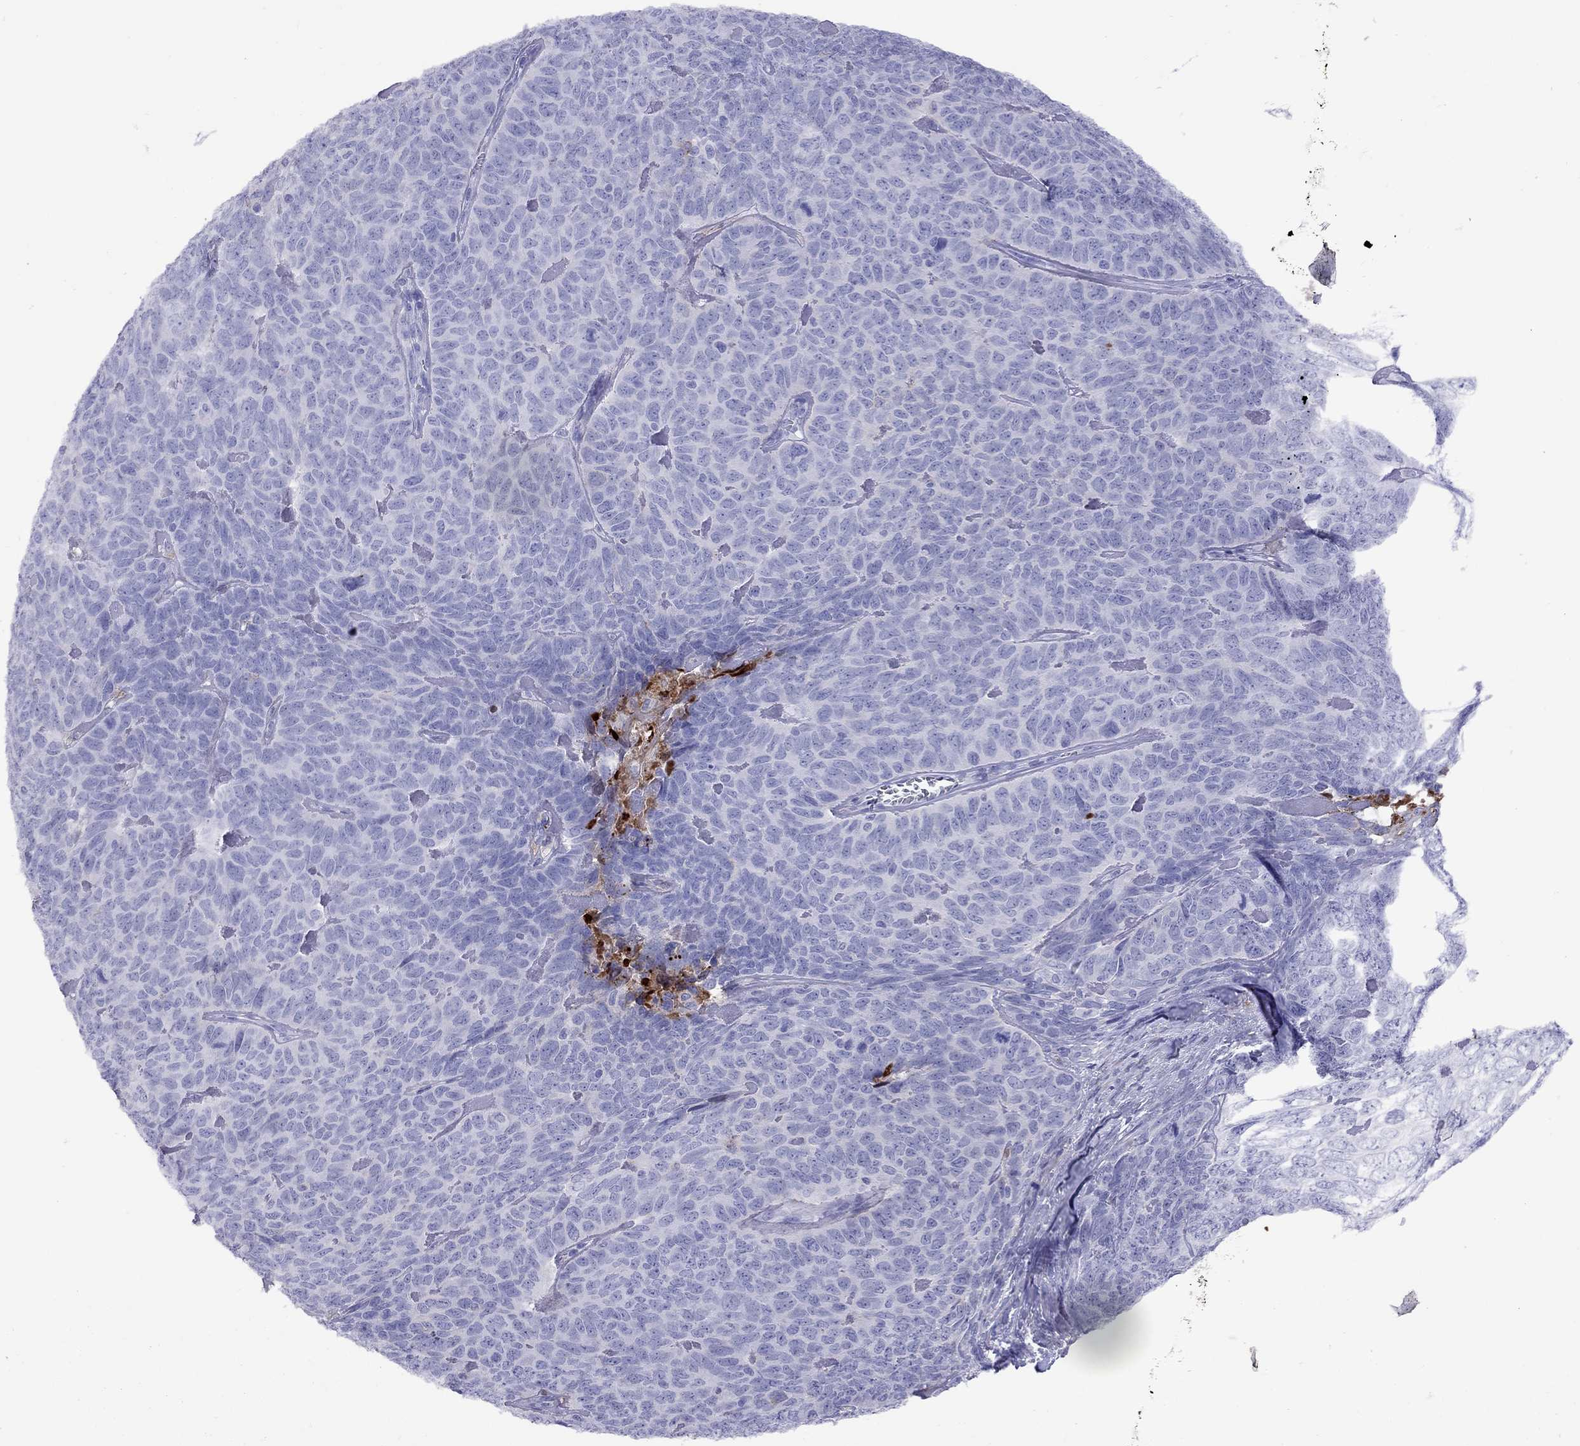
{"staining": {"intensity": "negative", "quantity": "none", "location": "none"}, "tissue": "skin cancer", "cell_type": "Tumor cells", "image_type": "cancer", "snomed": [{"axis": "morphology", "description": "Squamous cell carcinoma, NOS"}, {"axis": "topography", "description": "Skin"}, {"axis": "topography", "description": "Anal"}], "caption": "This is an immunohistochemistry photomicrograph of human skin cancer. There is no positivity in tumor cells.", "gene": "SERPINA3", "patient": {"sex": "female", "age": 51}}